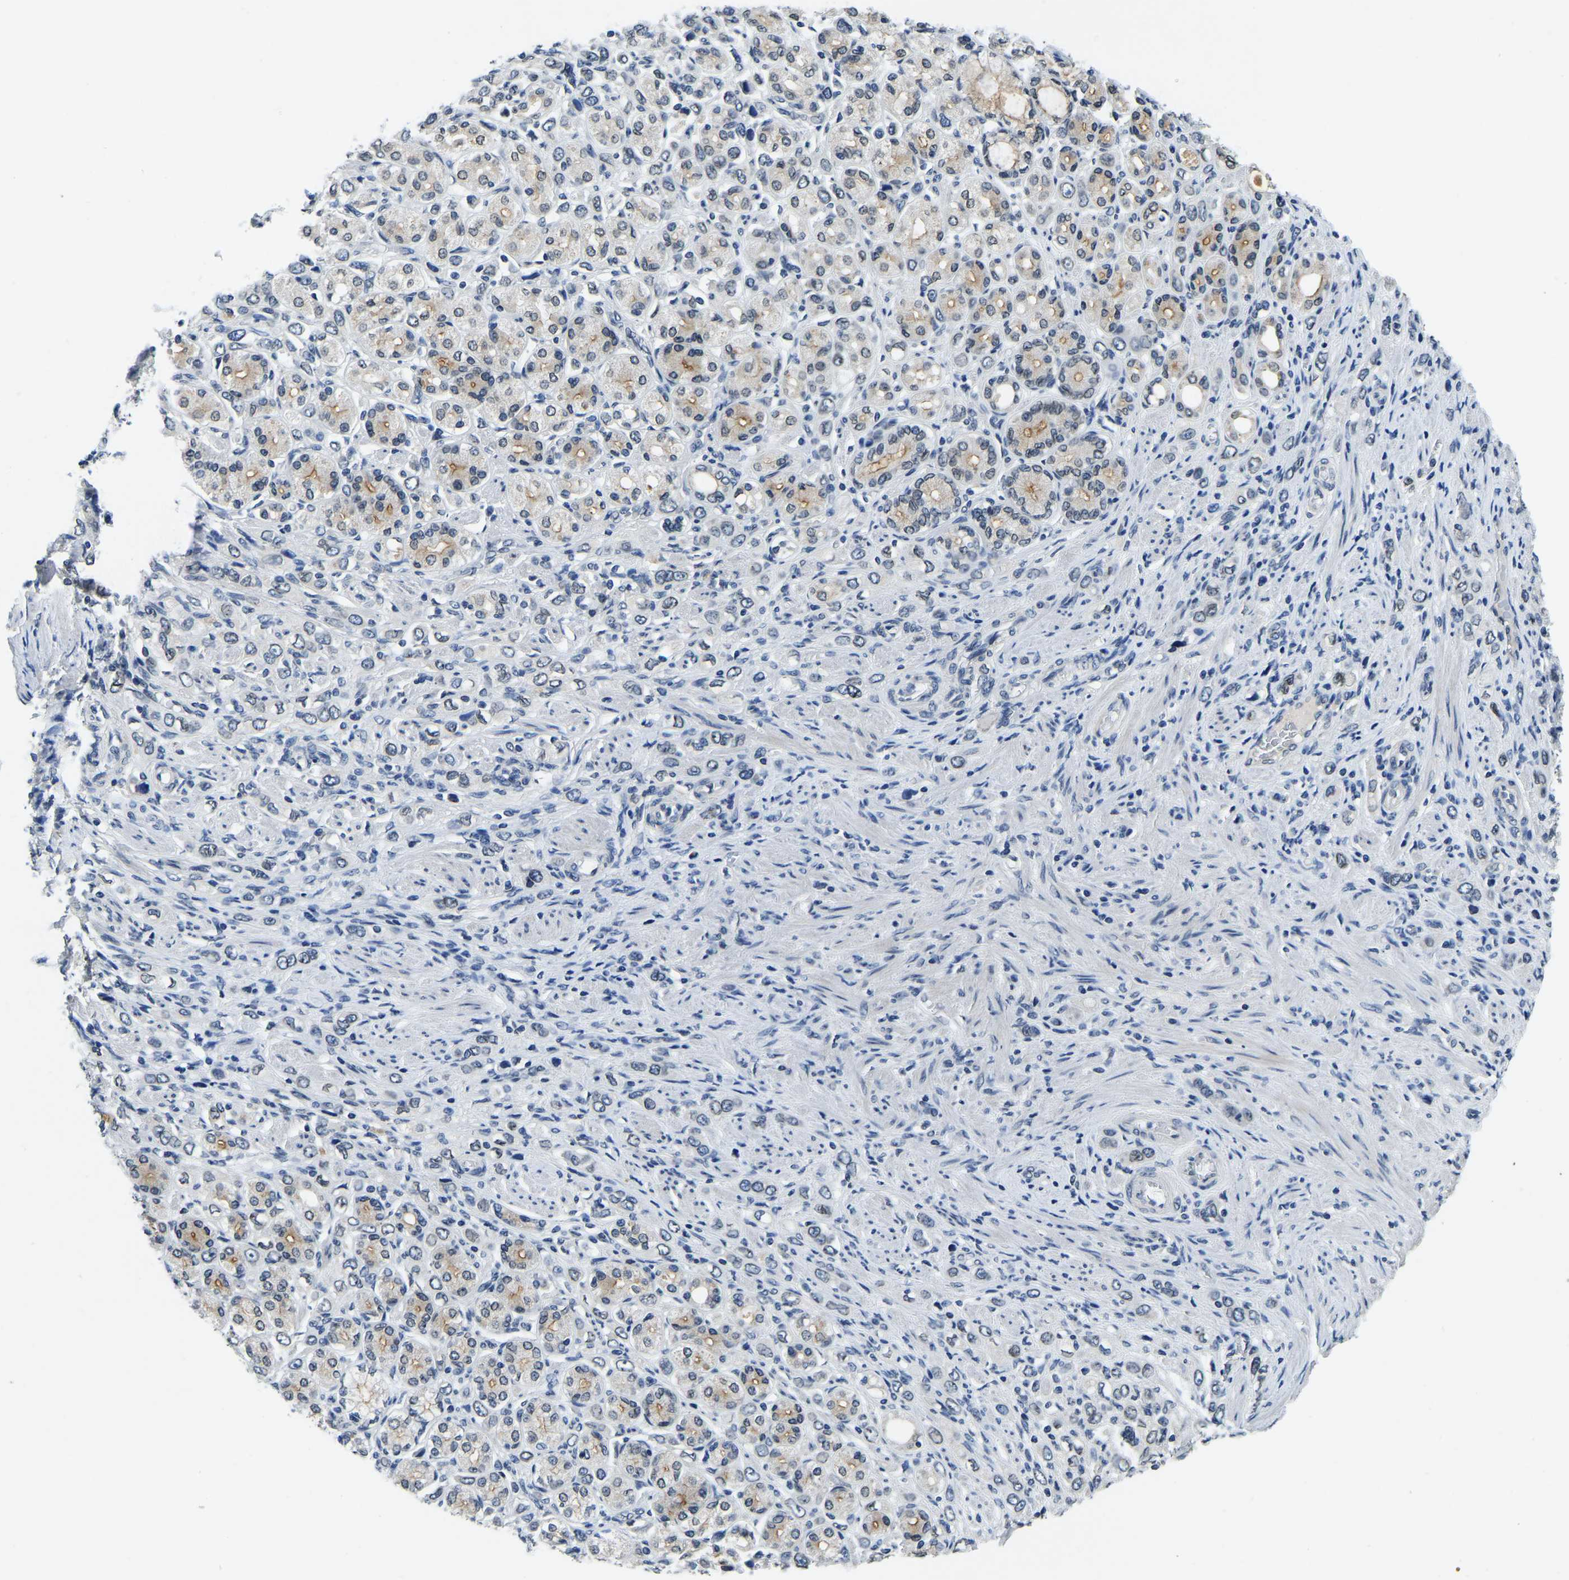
{"staining": {"intensity": "negative", "quantity": "none", "location": "none"}, "tissue": "stomach cancer", "cell_type": "Tumor cells", "image_type": "cancer", "snomed": [{"axis": "morphology", "description": "Adenocarcinoma, NOS"}, {"axis": "topography", "description": "Stomach"}], "caption": "Immunohistochemical staining of stomach cancer (adenocarcinoma) displays no significant expression in tumor cells.", "gene": "RANBP2", "patient": {"sex": "female", "age": 65}}